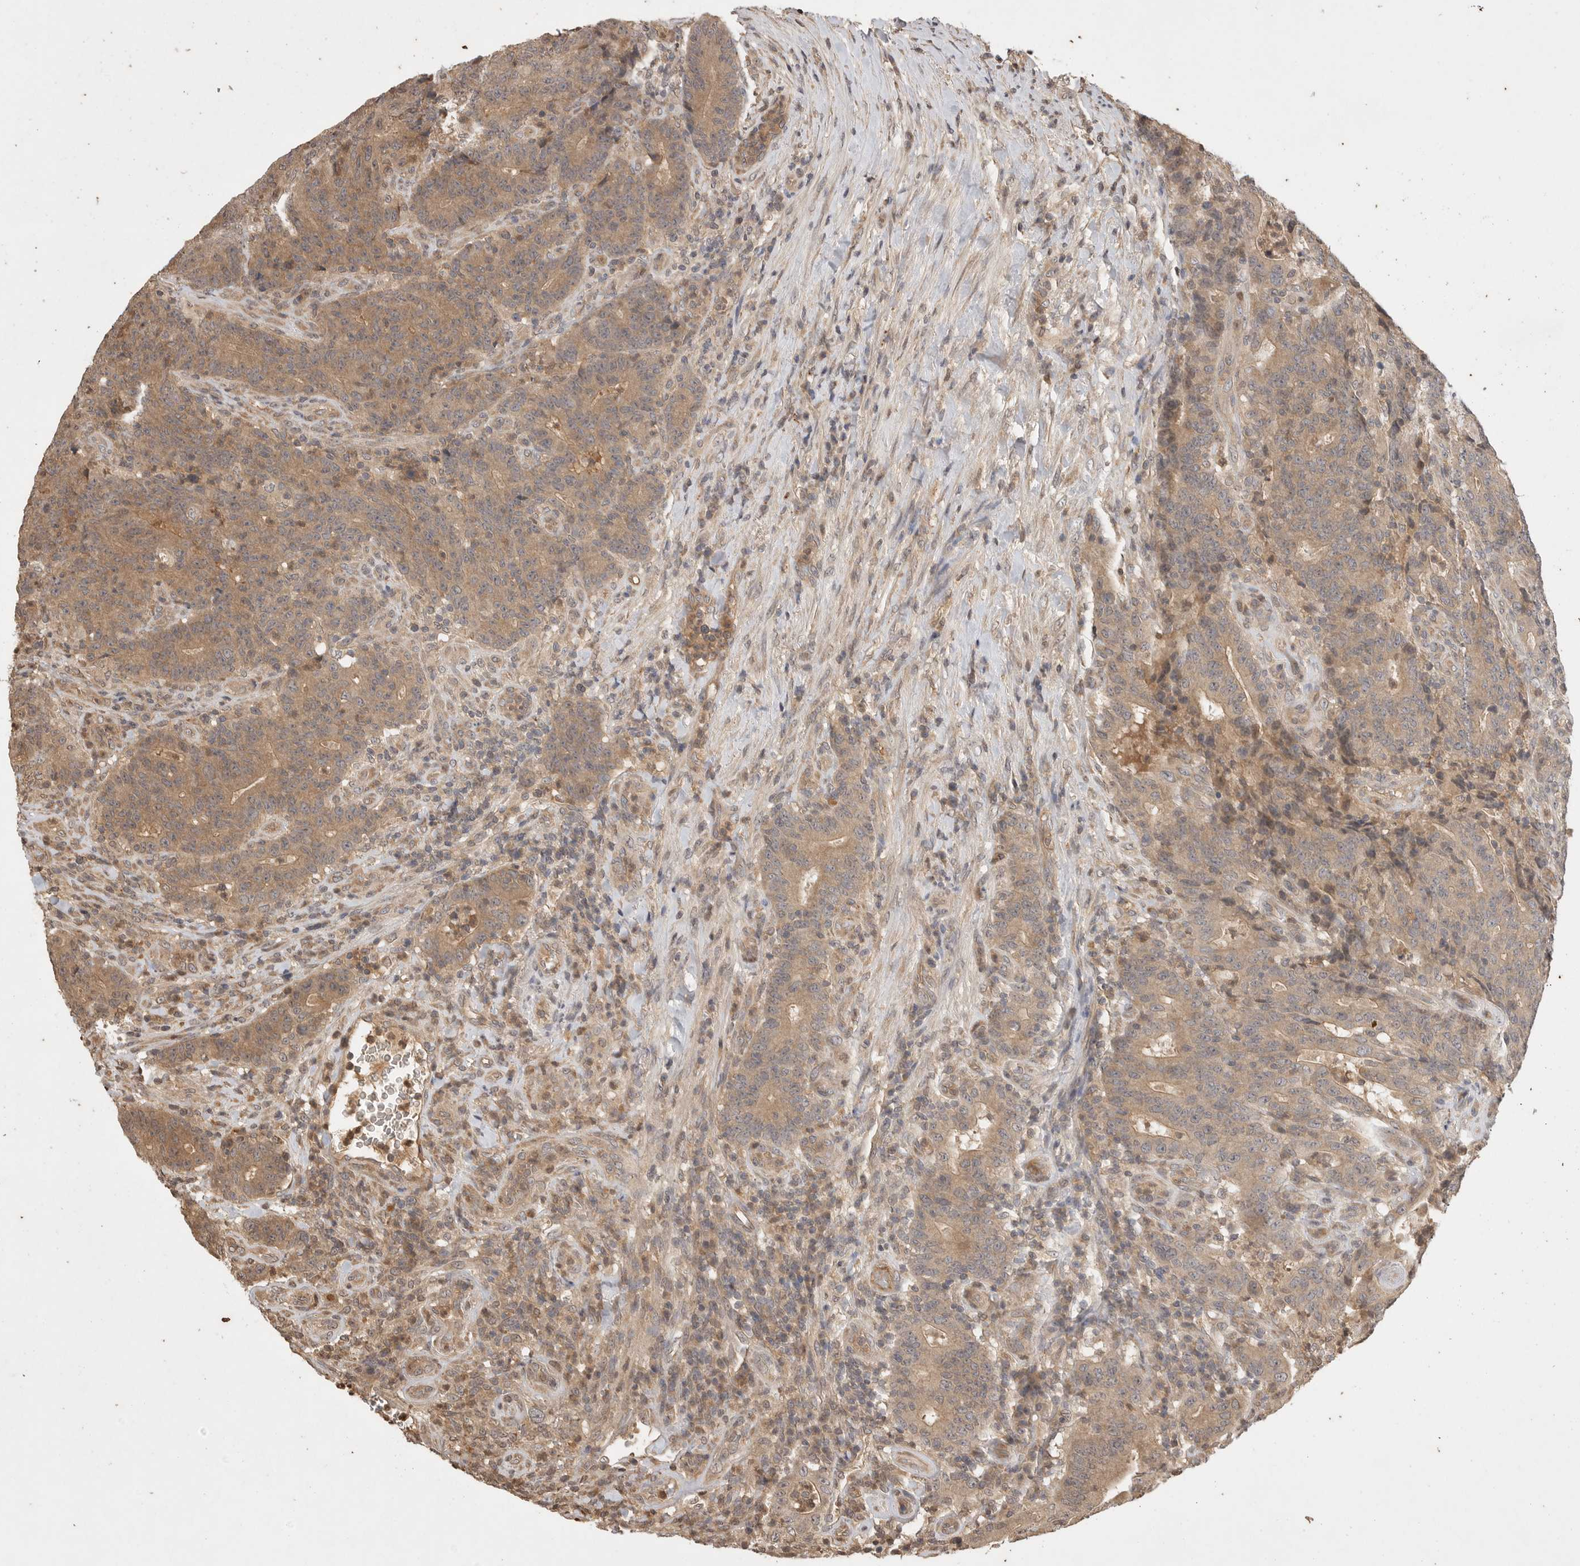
{"staining": {"intensity": "moderate", "quantity": ">75%", "location": "cytoplasmic/membranous"}, "tissue": "colorectal cancer", "cell_type": "Tumor cells", "image_type": "cancer", "snomed": [{"axis": "morphology", "description": "Normal tissue, NOS"}, {"axis": "morphology", "description": "Adenocarcinoma, NOS"}, {"axis": "topography", "description": "Colon"}], "caption": "This image demonstrates colorectal cancer (adenocarcinoma) stained with immunohistochemistry (IHC) to label a protein in brown. The cytoplasmic/membranous of tumor cells show moderate positivity for the protein. Nuclei are counter-stained blue.", "gene": "PRMT3", "patient": {"sex": "female", "age": 75}}